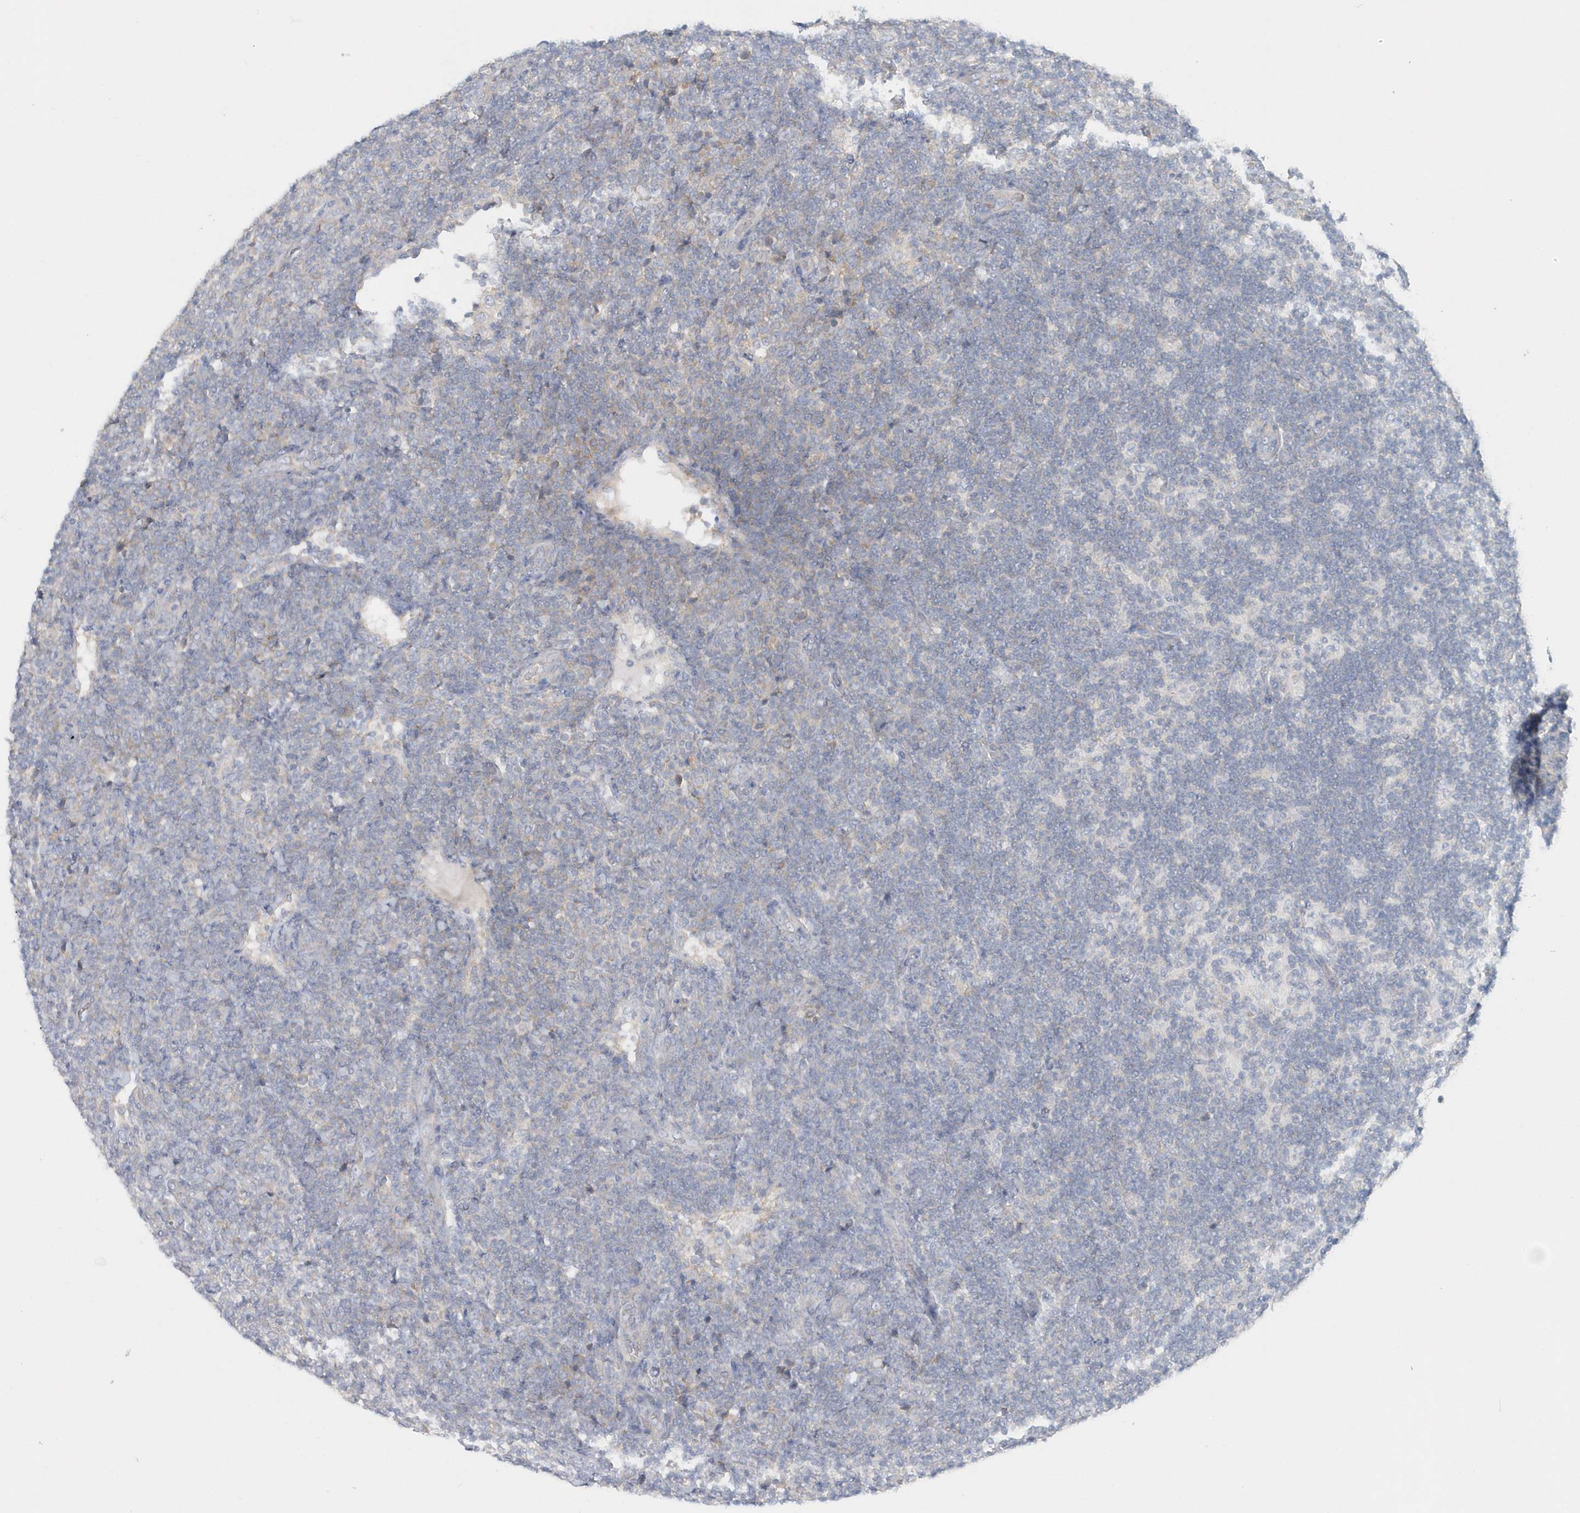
{"staining": {"intensity": "negative", "quantity": "none", "location": "none"}, "tissue": "lymphoma", "cell_type": "Tumor cells", "image_type": "cancer", "snomed": [{"axis": "morphology", "description": "Malignant lymphoma, non-Hodgkin's type, Low grade"}, {"axis": "topography", "description": "Lymph node"}], "caption": "Lymphoma was stained to show a protein in brown. There is no significant expression in tumor cells.", "gene": "EIF3C", "patient": {"sex": "male", "age": 66}}